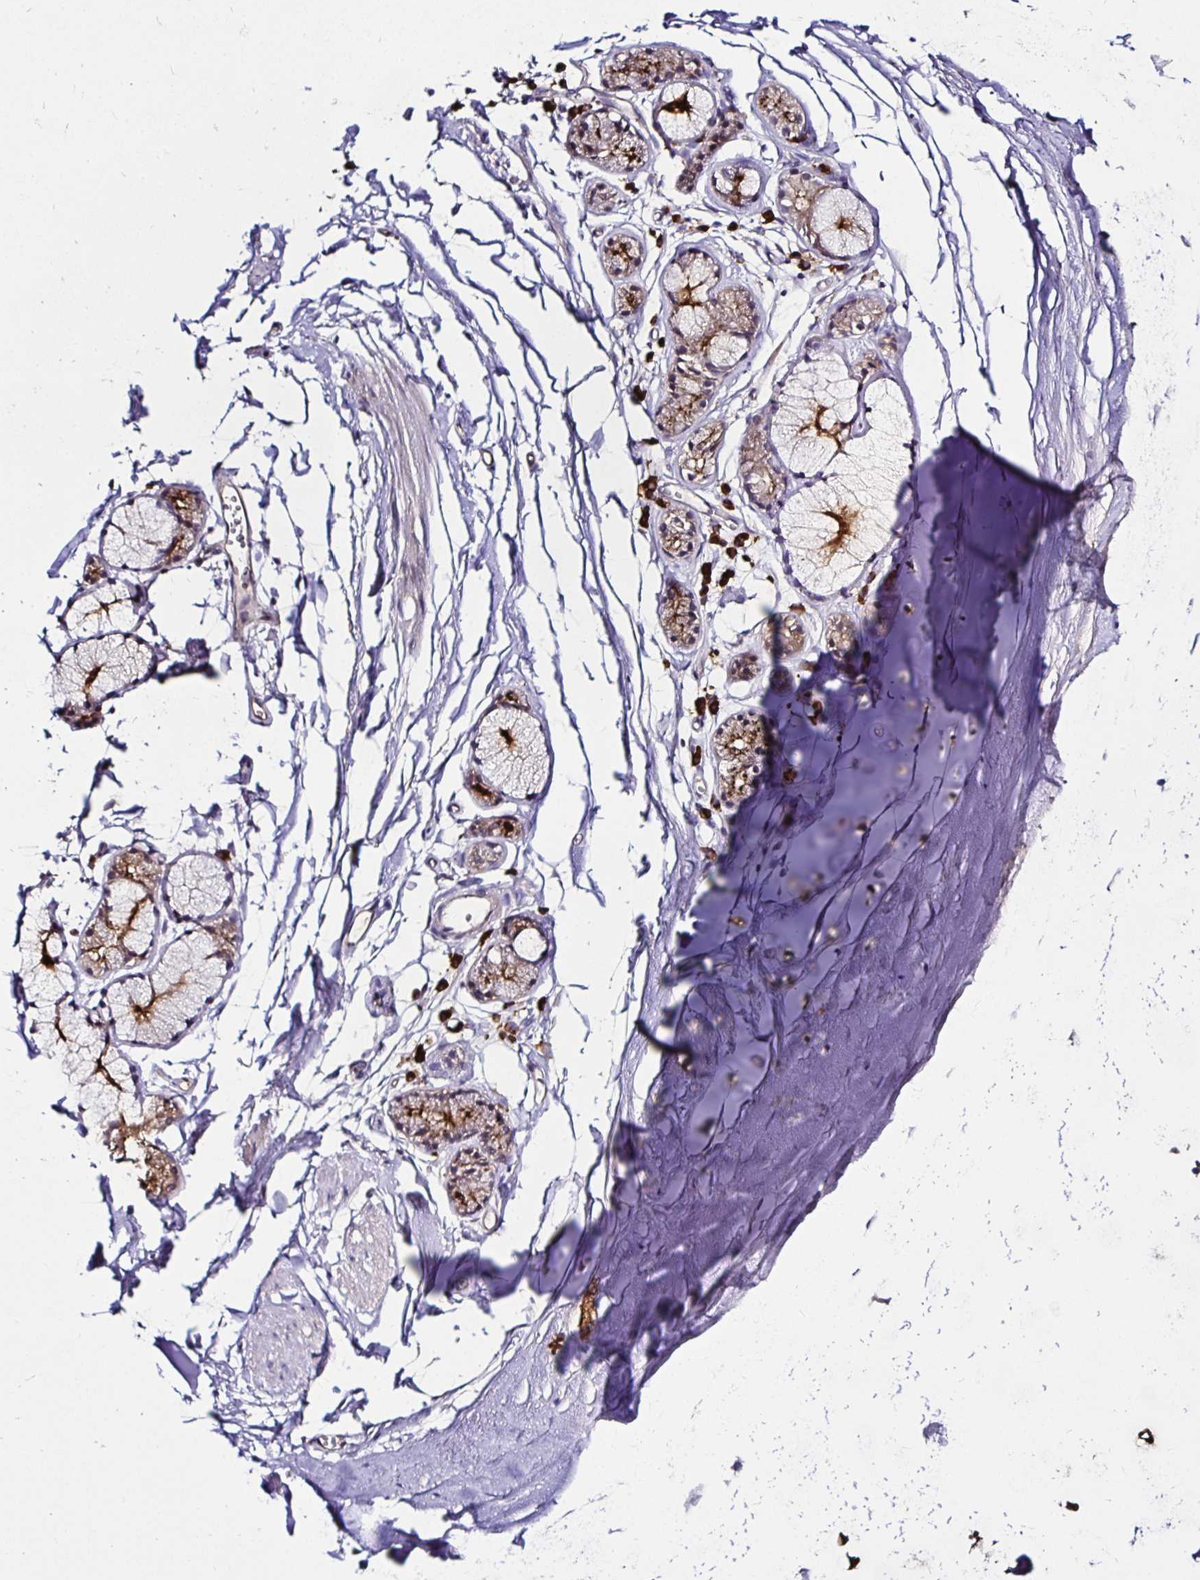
{"staining": {"intensity": "negative", "quantity": "none", "location": "none"}, "tissue": "adipose tissue", "cell_type": "Adipocytes", "image_type": "normal", "snomed": [{"axis": "morphology", "description": "Normal tissue, NOS"}, {"axis": "topography", "description": "Cartilage tissue"}, {"axis": "topography", "description": "Bronchus"}, {"axis": "topography", "description": "Peripheral nerve tissue"}], "caption": "Protein analysis of normal adipose tissue reveals no significant positivity in adipocytes.", "gene": "TXN", "patient": {"sex": "female", "age": 59}}